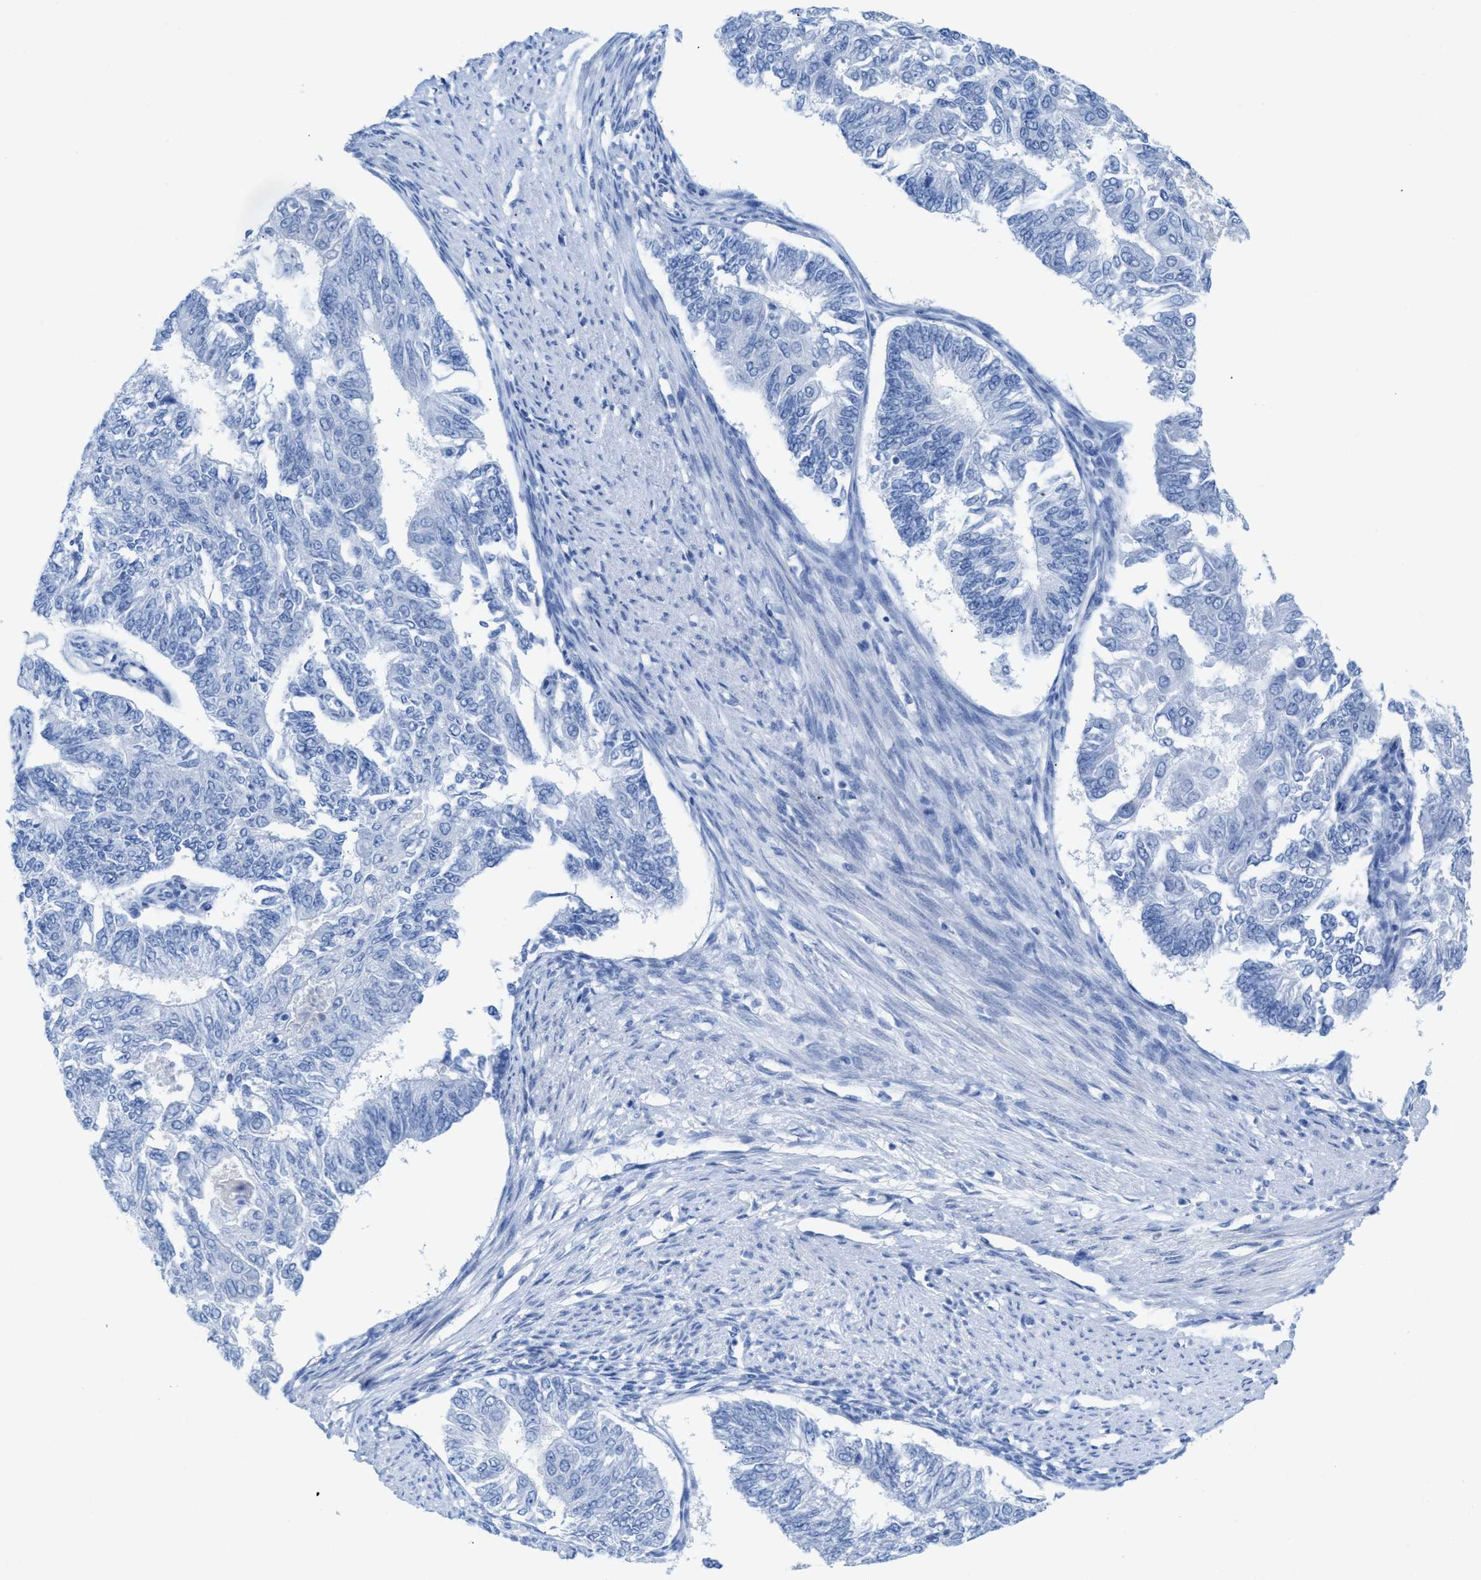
{"staining": {"intensity": "negative", "quantity": "none", "location": "none"}, "tissue": "endometrial cancer", "cell_type": "Tumor cells", "image_type": "cancer", "snomed": [{"axis": "morphology", "description": "Adenocarcinoma, NOS"}, {"axis": "topography", "description": "Endometrium"}], "caption": "An immunohistochemistry (IHC) image of endometrial cancer is shown. There is no staining in tumor cells of endometrial cancer.", "gene": "ANKFN1", "patient": {"sex": "female", "age": 32}}